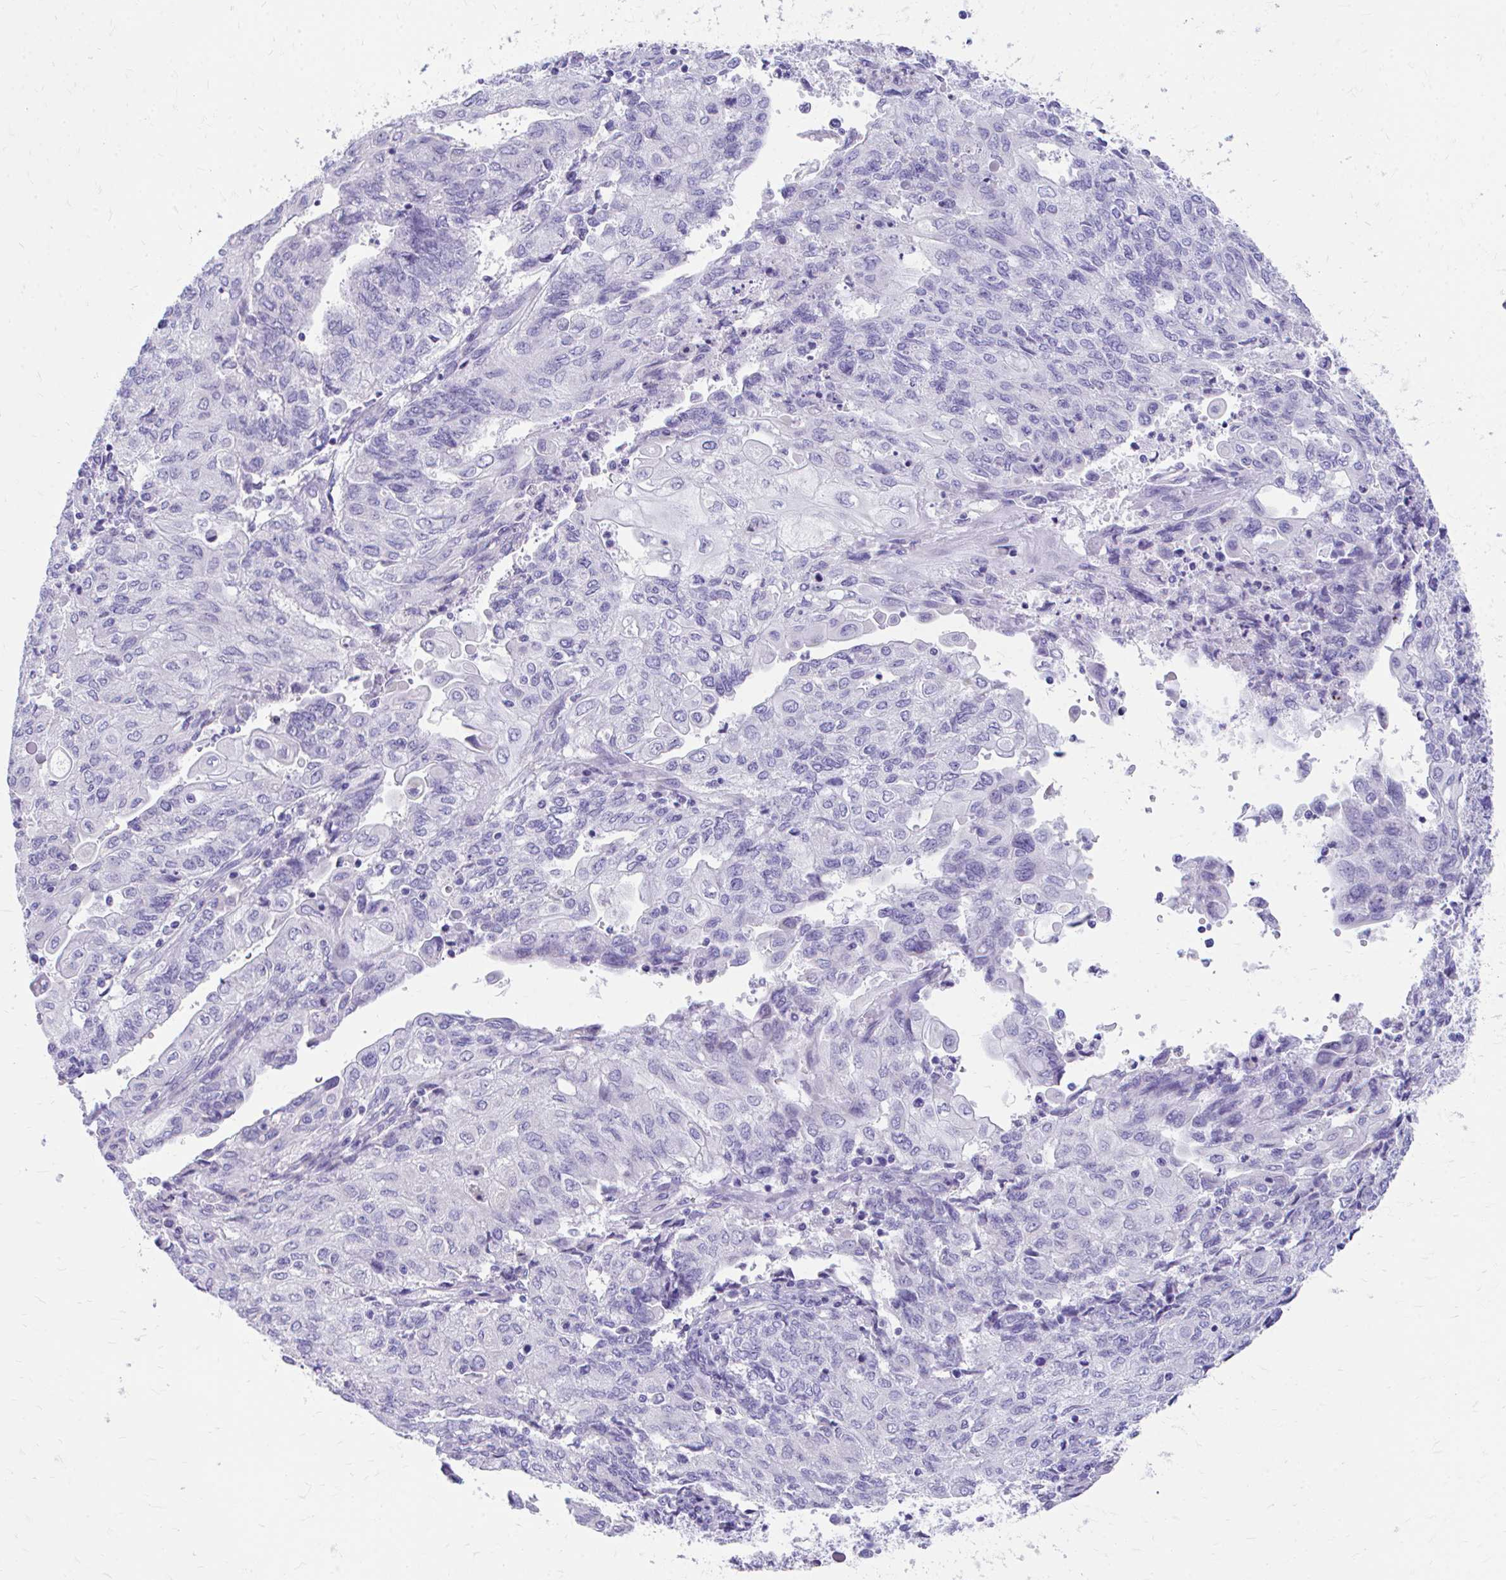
{"staining": {"intensity": "negative", "quantity": "none", "location": "none"}, "tissue": "endometrial cancer", "cell_type": "Tumor cells", "image_type": "cancer", "snomed": [{"axis": "morphology", "description": "Adenocarcinoma, NOS"}, {"axis": "topography", "description": "Endometrium"}], "caption": "A histopathology image of endometrial cancer stained for a protein displays no brown staining in tumor cells.", "gene": "KRIT1", "patient": {"sex": "female", "age": 54}}